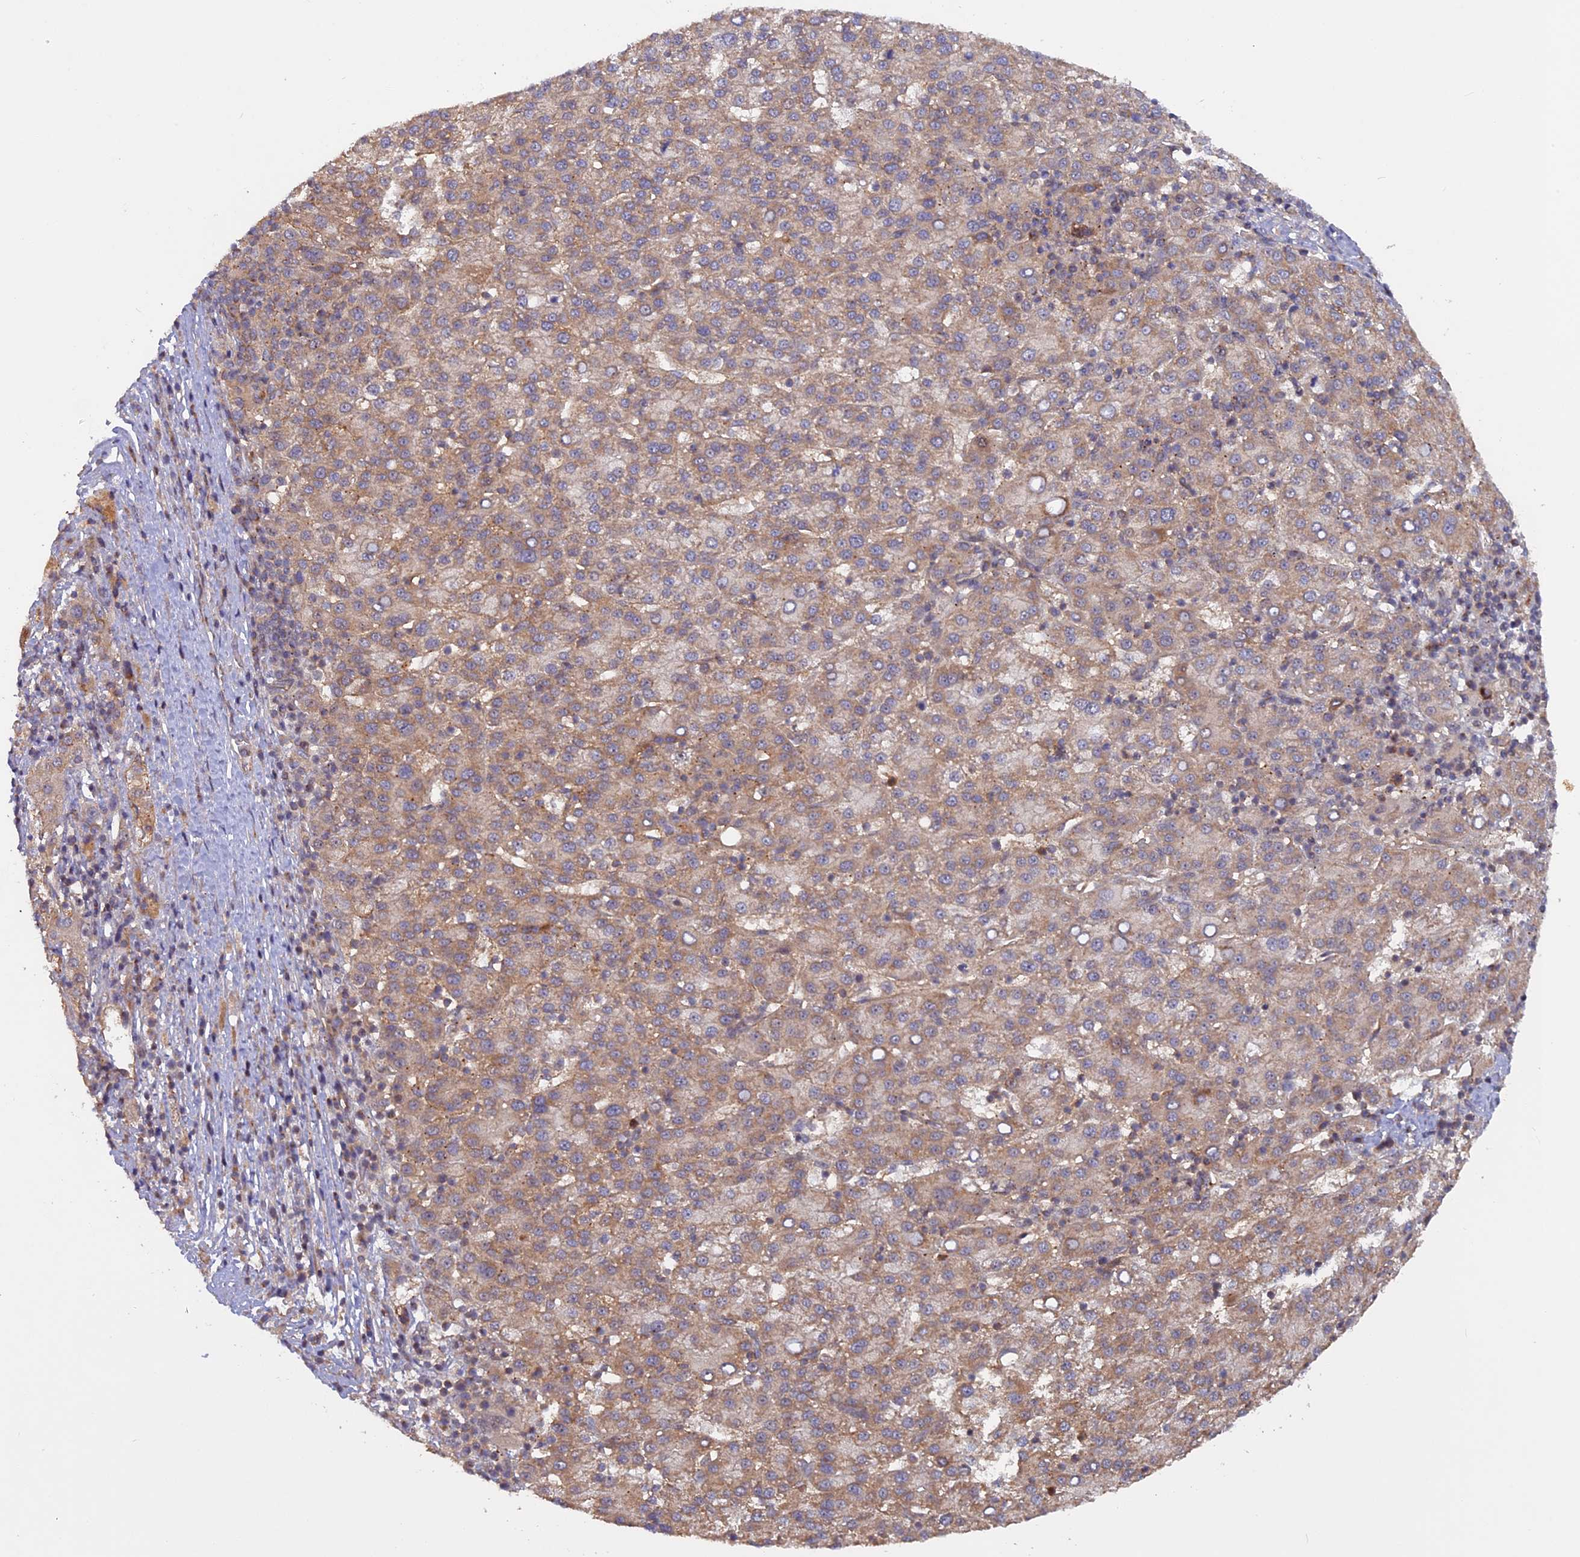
{"staining": {"intensity": "weak", "quantity": ">75%", "location": "cytoplasmic/membranous,nuclear"}, "tissue": "liver cancer", "cell_type": "Tumor cells", "image_type": "cancer", "snomed": [{"axis": "morphology", "description": "Carcinoma, Hepatocellular, NOS"}, {"axis": "topography", "description": "Liver"}], "caption": "Weak cytoplasmic/membranous and nuclear expression is present in approximately >75% of tumor cells in liver hepatocellular carcinoma. (IHC, brightfield microscopy, high magnification).", "gene": "FERMT1", "patient": {"sex": "female", "age": 58}}